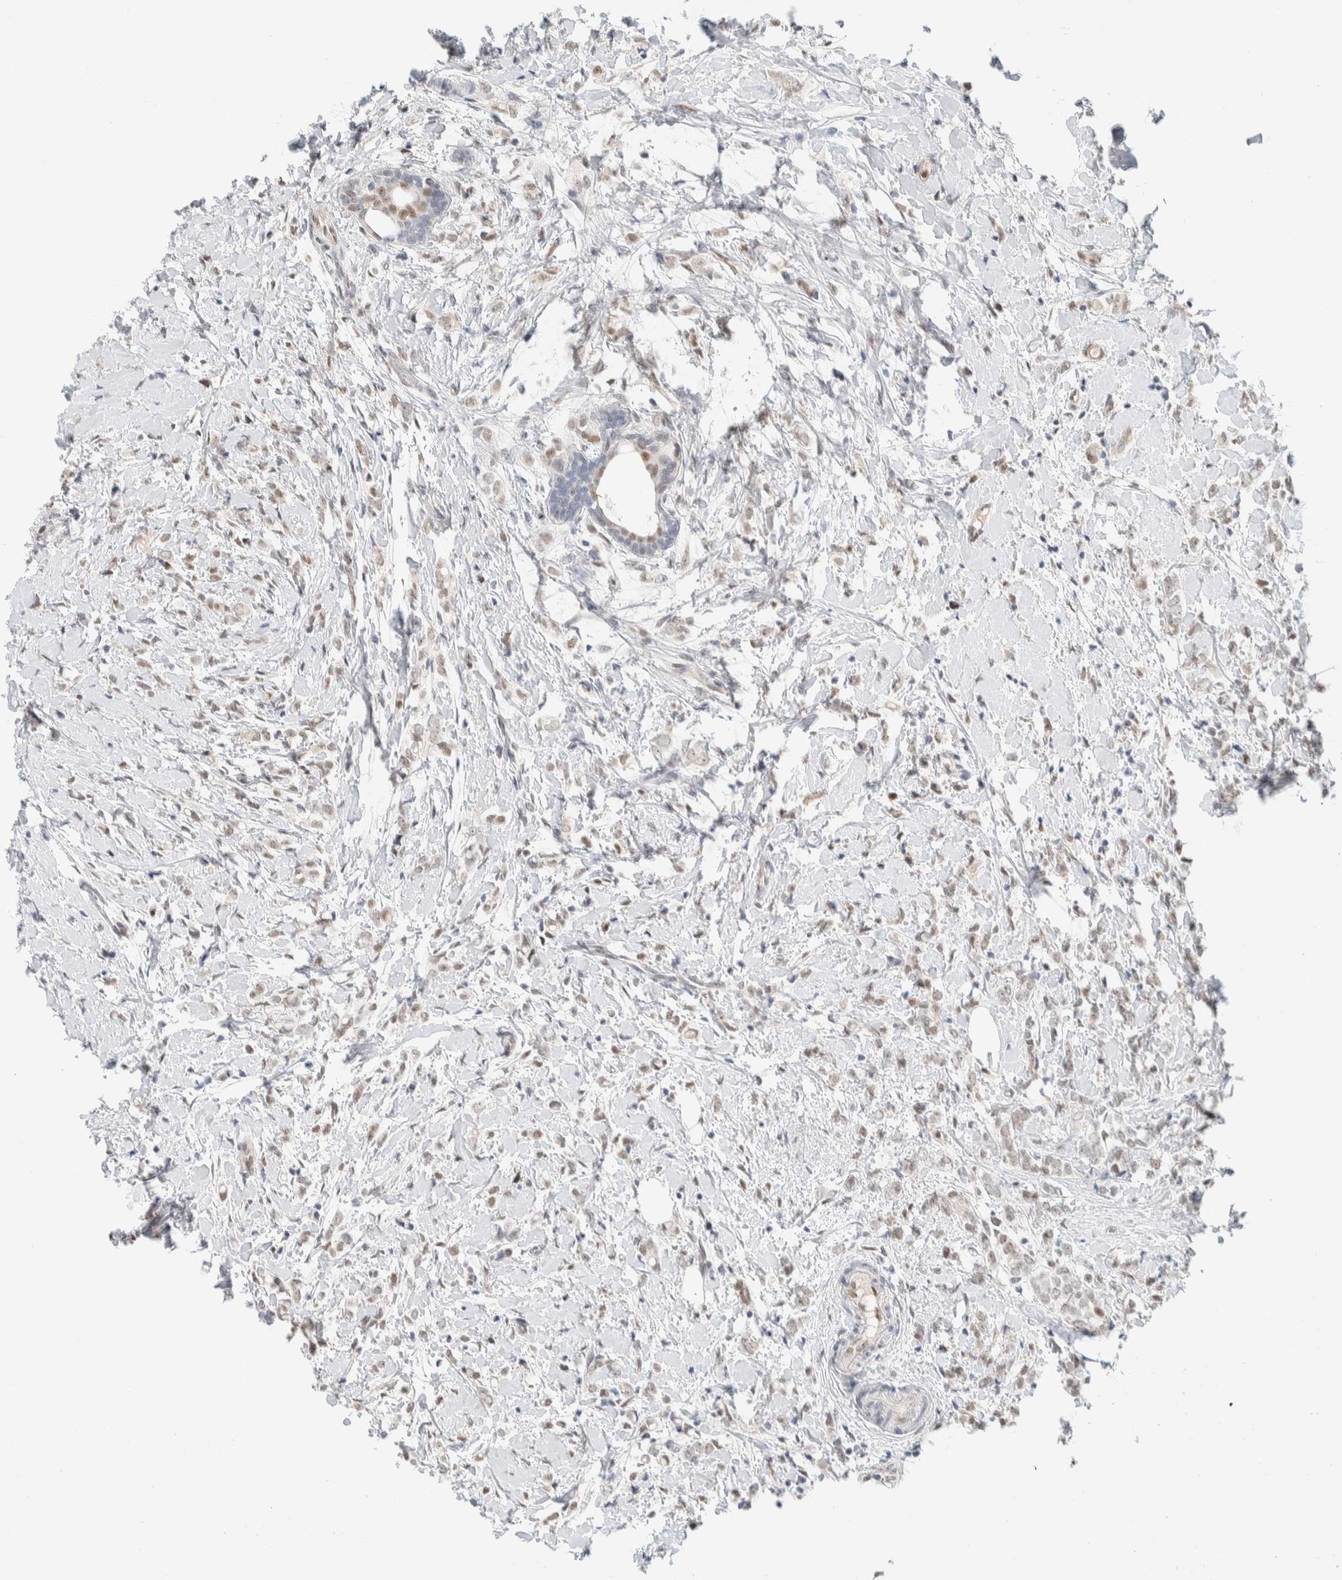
{"staining": {"intensity": "weak", "quantity": ">75%", "location": "nuclear"}, "tissue": "breast cancer", "cell_type": "Tumor cells", "image_type": "cancer", "snomed": [{"axis": "morphology", "description": "Normal tissue, NOS"}, {"axis": "morphology", "description": "Lobular carcinoma"}, {"axis": "topography", "description": "Breast"}], "caption": "Approximately >75% of tumor cells in human breast lobular carcinoma demonstrate weak nuclear protein expression as visualized by brown immunohistochemical staining.", "gene": "PUS7", "patient": {"sex": "female", "age": 47}}